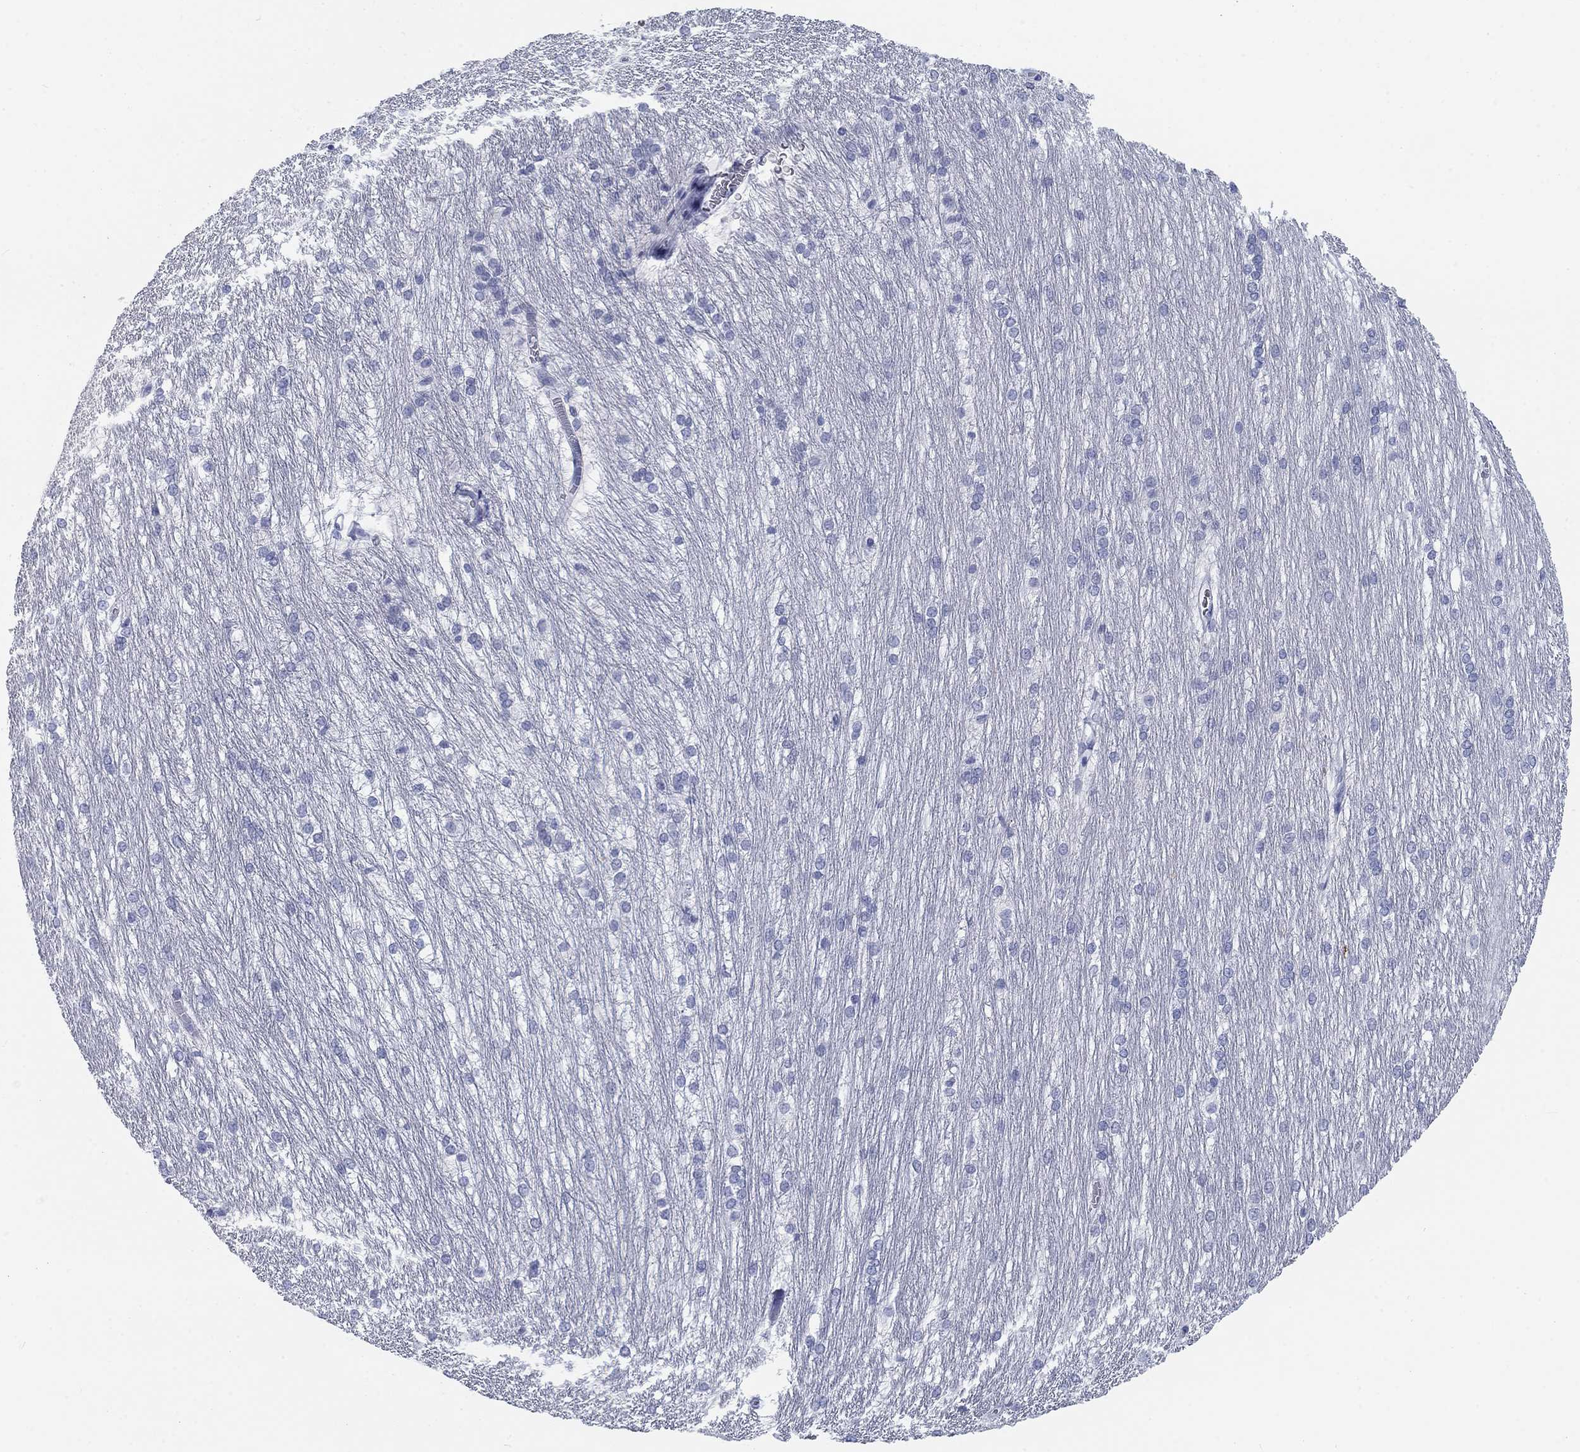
{"staining": {"intensity": "negative", "quantity": "none", "location": "none"}, "tissue": "hippocampus", "cell_type": "Glial cells", "image_type": "normal", "snomed": [{"axis": "morphology", "description": "Normal tissue, NOS"}, {"axis": "topography", "description": "Cerebral cortex"}, {"axis": "topography", "description": "Hippocampus"}], "caption": "Immunohistochemistry (IHC) image of normal hippocampus stained for a protein (brown), which exhibits no staining in glial cells.", "gene": "CALB1", "patient": {"sex": "female", "age": 19}}